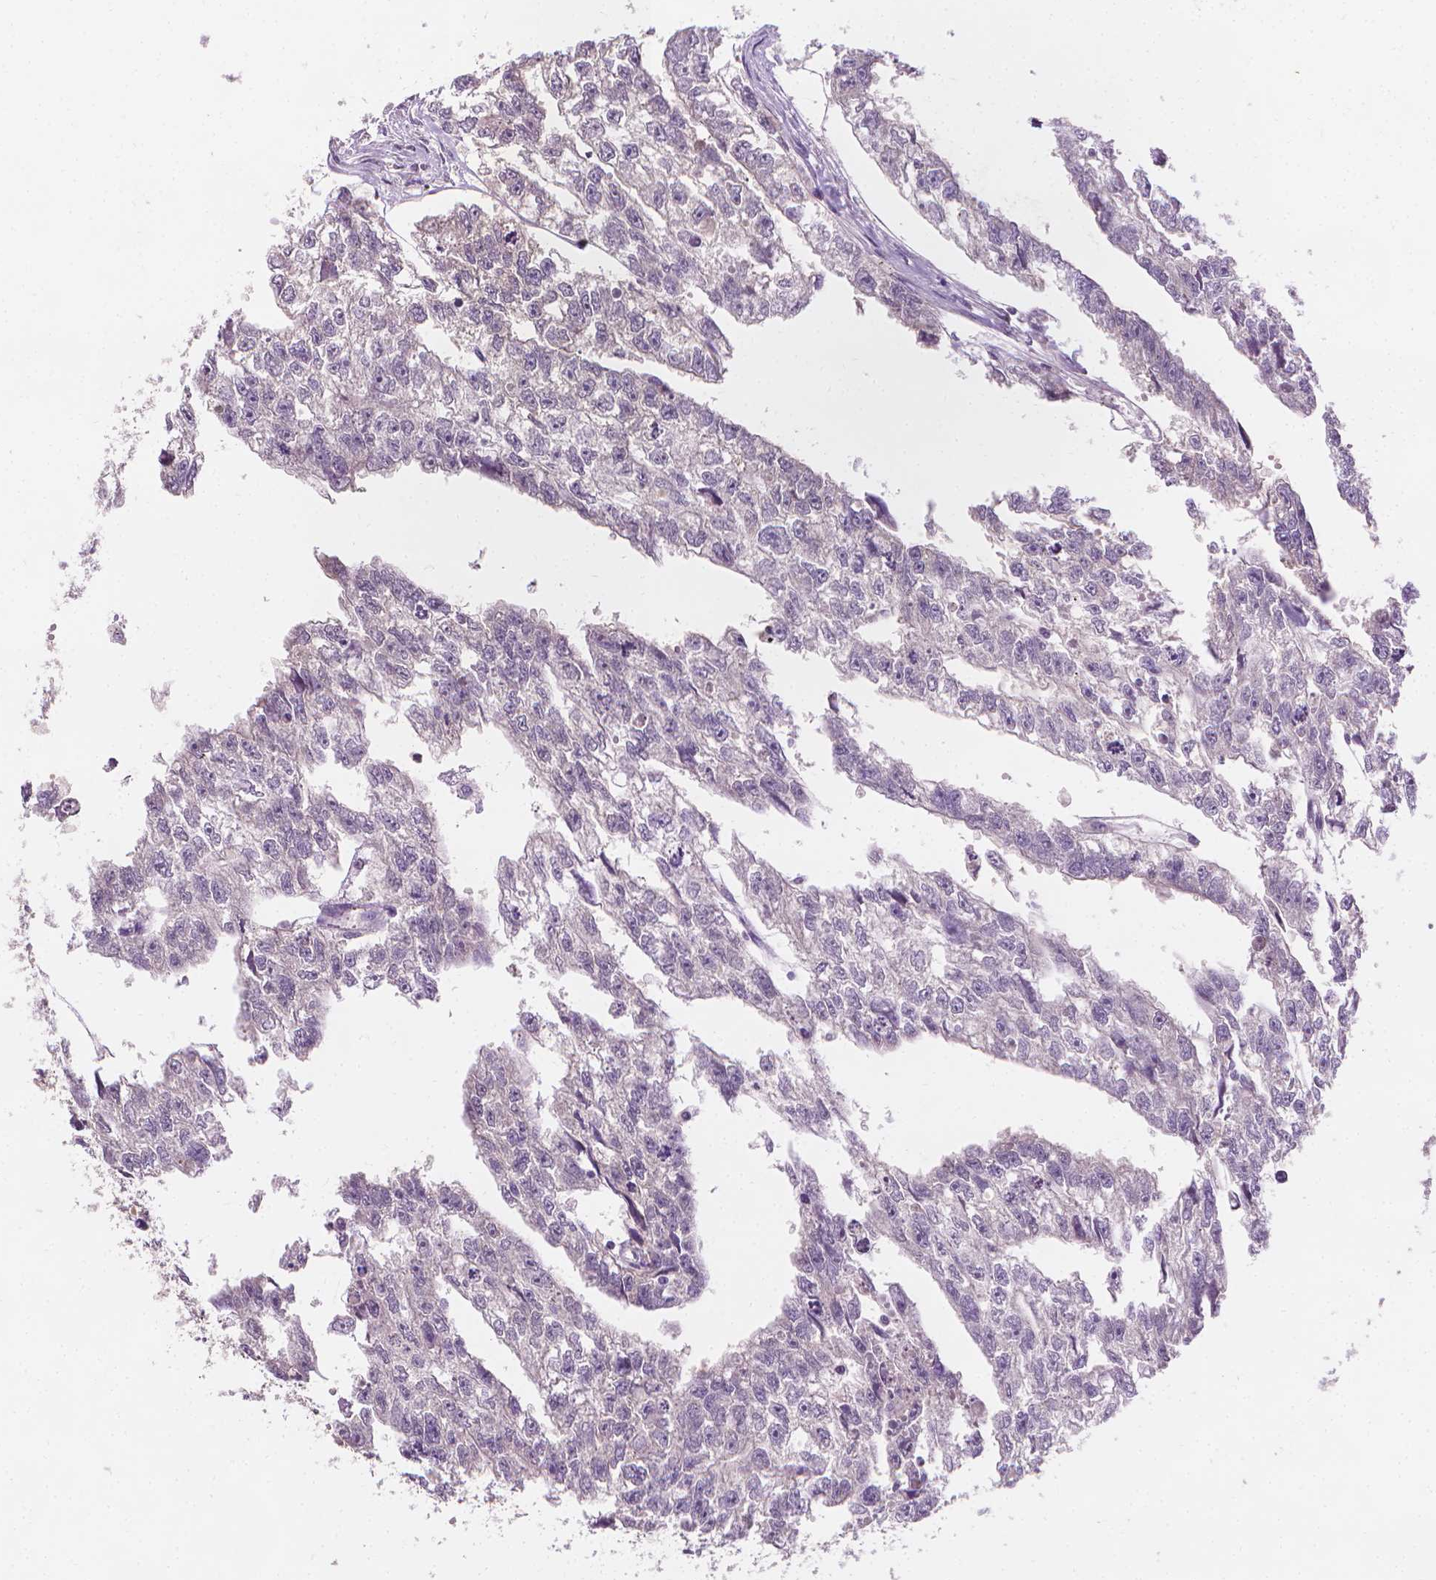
{"staining": {"intensity": "negative", "quantity": "none", "location": "none"}, "tissue": "testis cancer", "cell_type": "Tumor cells", "image_type": "cancer", "snomed": [{"axis": "morphology", "description": "Carcinoma, Embryonal, NOS"}, {"axis": "morphology", "description": "Teratoma, malignant, NOS"}, {"axis": "topography", "description": "Testis"}], "caption": "Protein analysis of testis embryonal carcinoma shows no significant expression in tumor cells.", "gene": "FASN", "patient": {"sex": "male", "age": 44}}